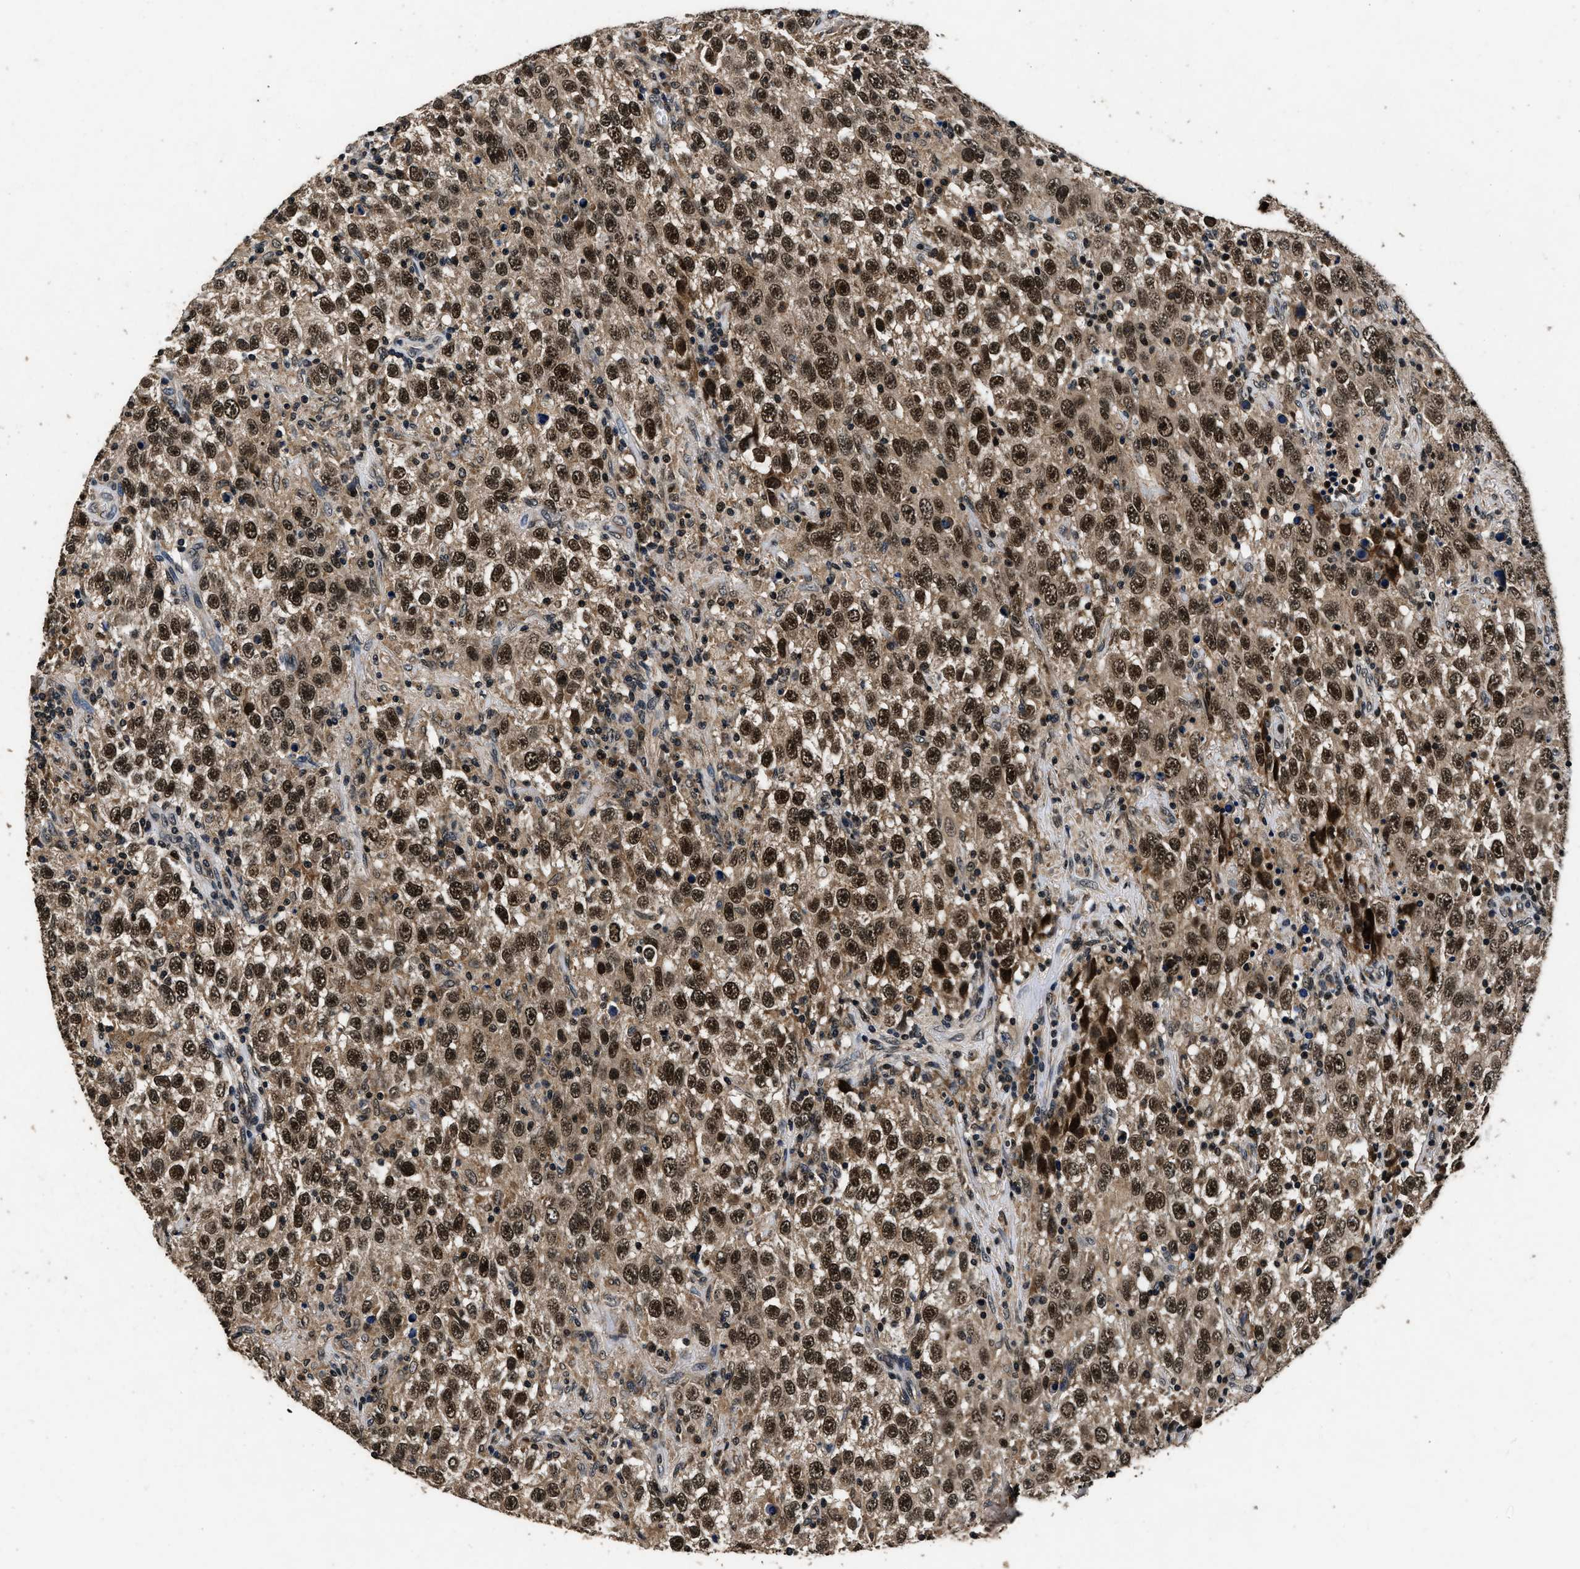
{"staining": {"intensity": "strong", "quantity": ">75%", "location": "nuclear"}, "tissue": "testis cancer", "cell_type": "Tumor cells", "image_type": "cancer", "snomed": [{"axis": "morphology", "description": "Seminoma, NOS"}, {"axis": "topography", "description": "Testis"}], "caption": "Immunohistochemistry (IHC) (DAB (3,3'-diaminobenzidine)) staining of testis cancer demonstrates strong nuclear protein positivity in approximately >75% of tumor cells.", "gene": "CSTF1", "patient": {"sex": "male", "age": 41}}